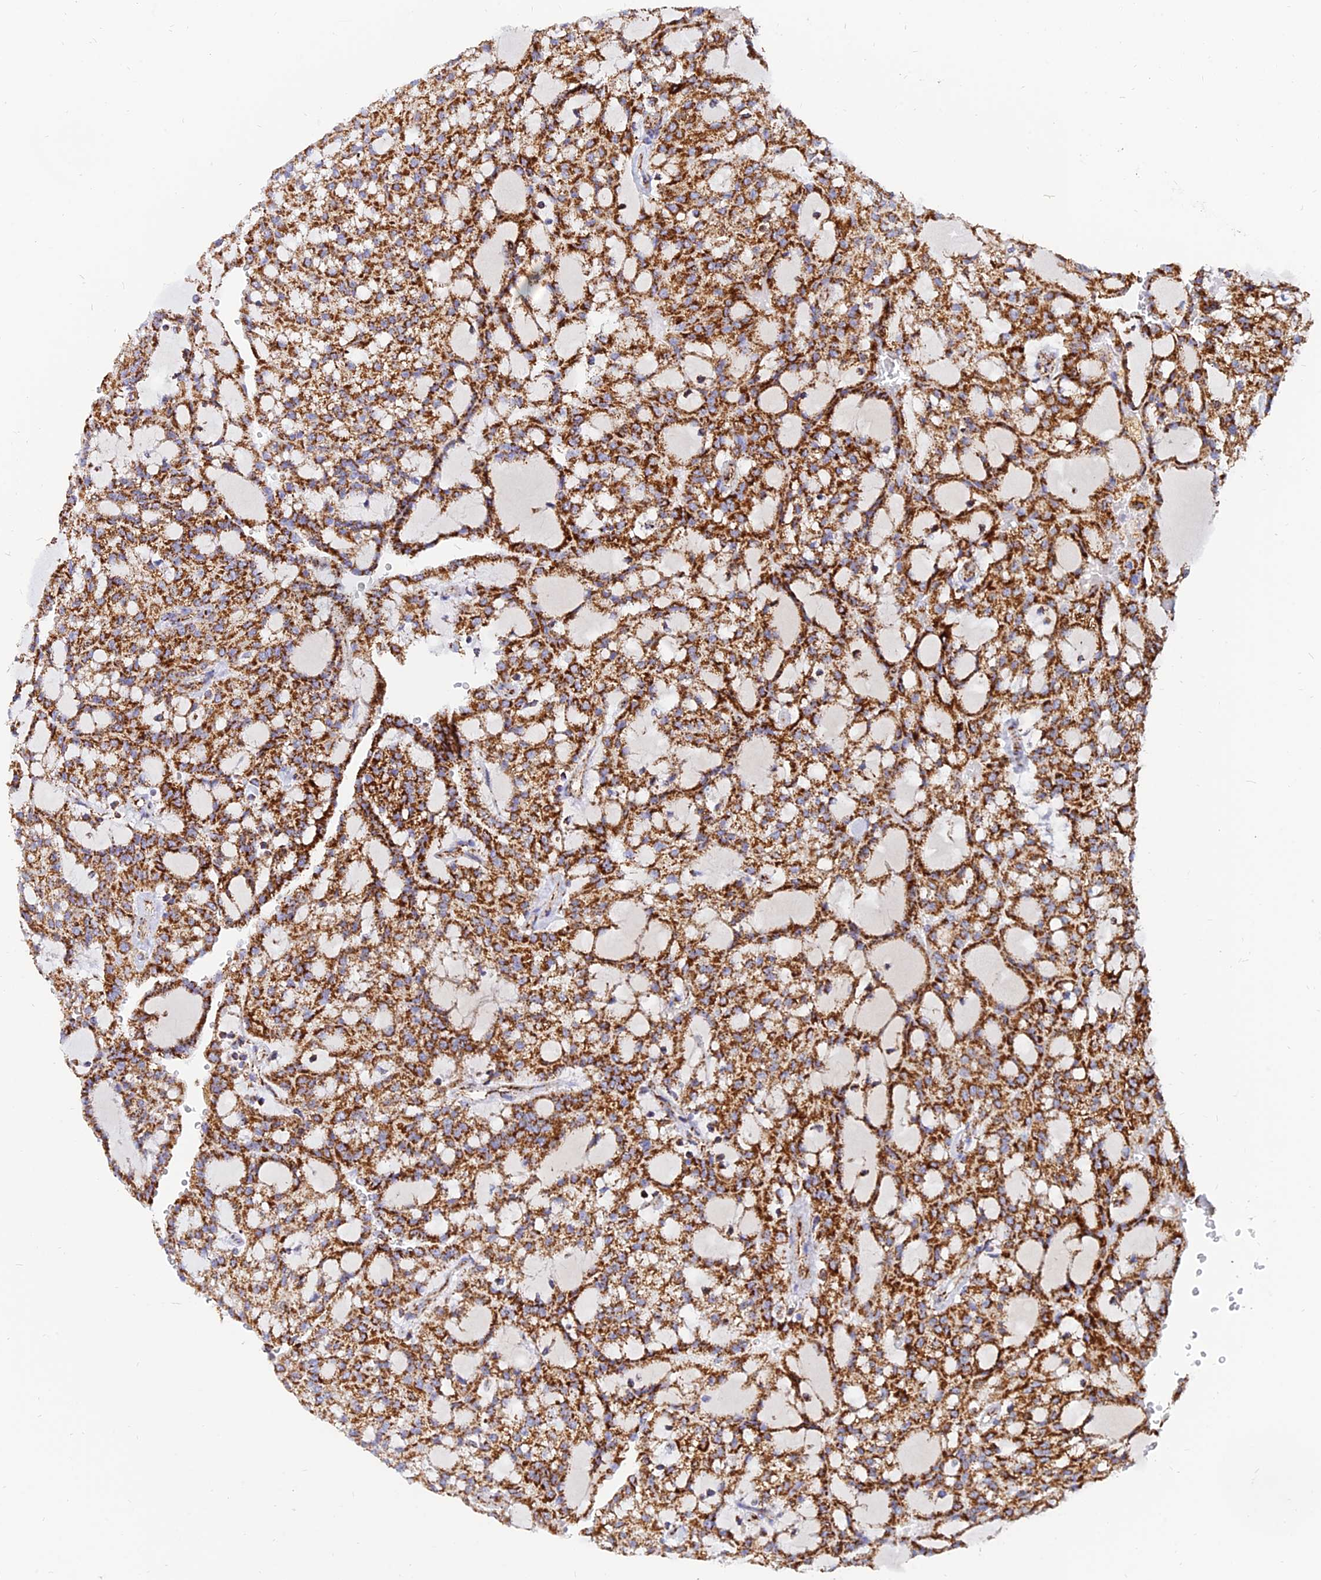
{"staining": {"intensity": "strong", "quantity": ">75%", "location": "cytoplasmic/membranous"}, "tissue": "renal cancer", "cell_type": "Tumor cells", "image_type": "cancer", "snomed": [{"axis": "morphology", "description": "Adenocarcinoma, NOS"}, {"axis": "topography", "description": "Kidney"}], "caption": "Adenocarcinoma (renal) stained with immunohistochemistry (IHC) exhibits strong cytoplasmic/membranous positivity in about >75% of tumor cells.", "gene": "NDUFB6", "patient": {"sex": "male", "age": 63}}